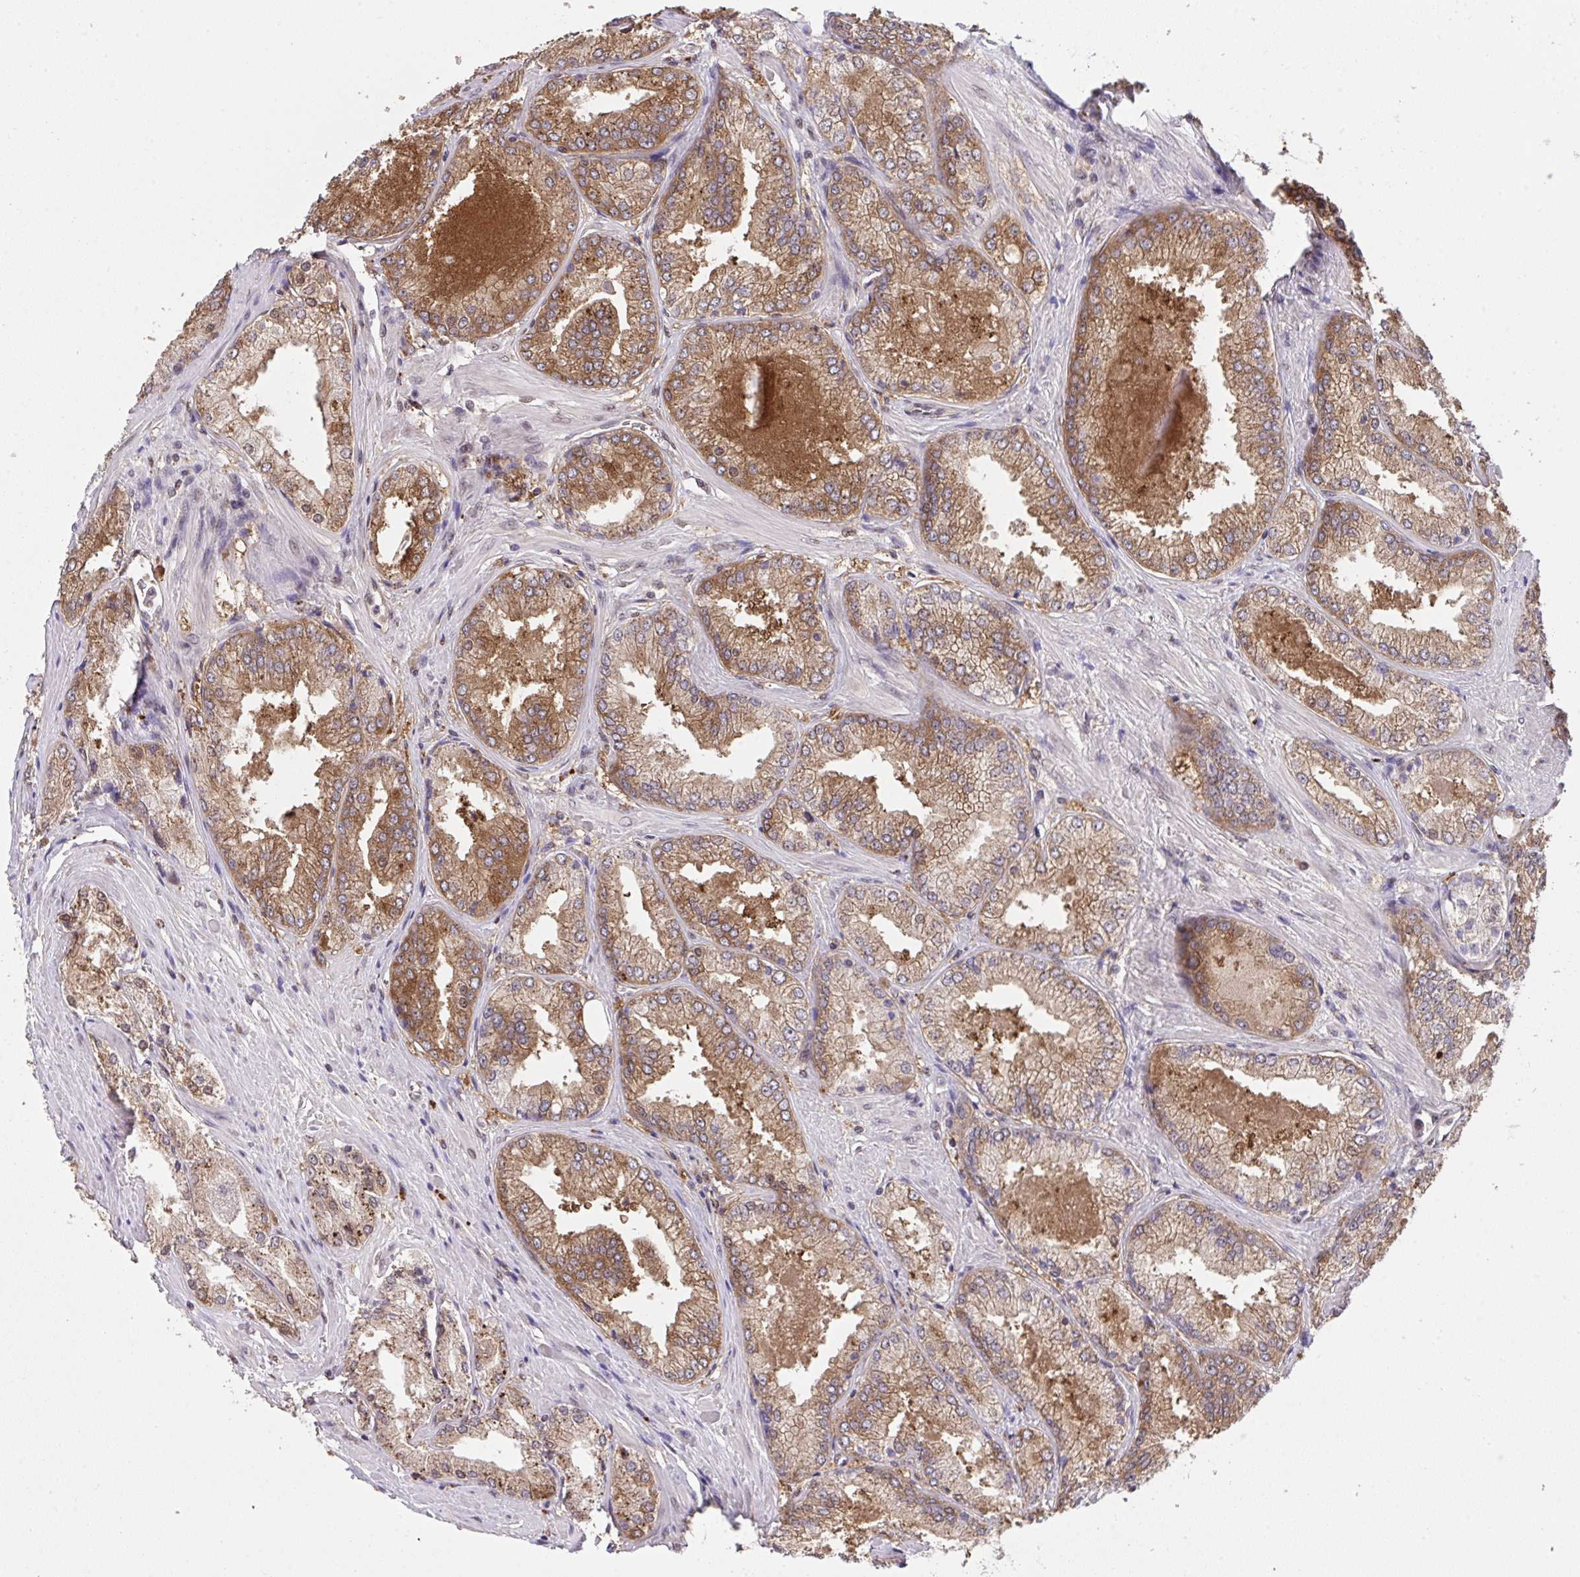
{"staining": {"intensity": "moderate", "quantity": ">75%", "location": "cytoplasmic/membranous"}, "tissue": "prostate cancer", "cell_type": "Tumor cells", "image_type": "cancer", "snomed": [{"axis": "morphology", "description": "Adenocarcinoma, Low grade"}, {"axis": "topography", "description": "Prostate"}], "caption": "Immunohistochemistry of prostate low-grade adenocarcinoma exhibits medium levels of moderate cytoplasmic/membranous expression in about >75% of tumor cells.", "gene": "C12orf57", "patient": {"sex": "male", "age": 68}}